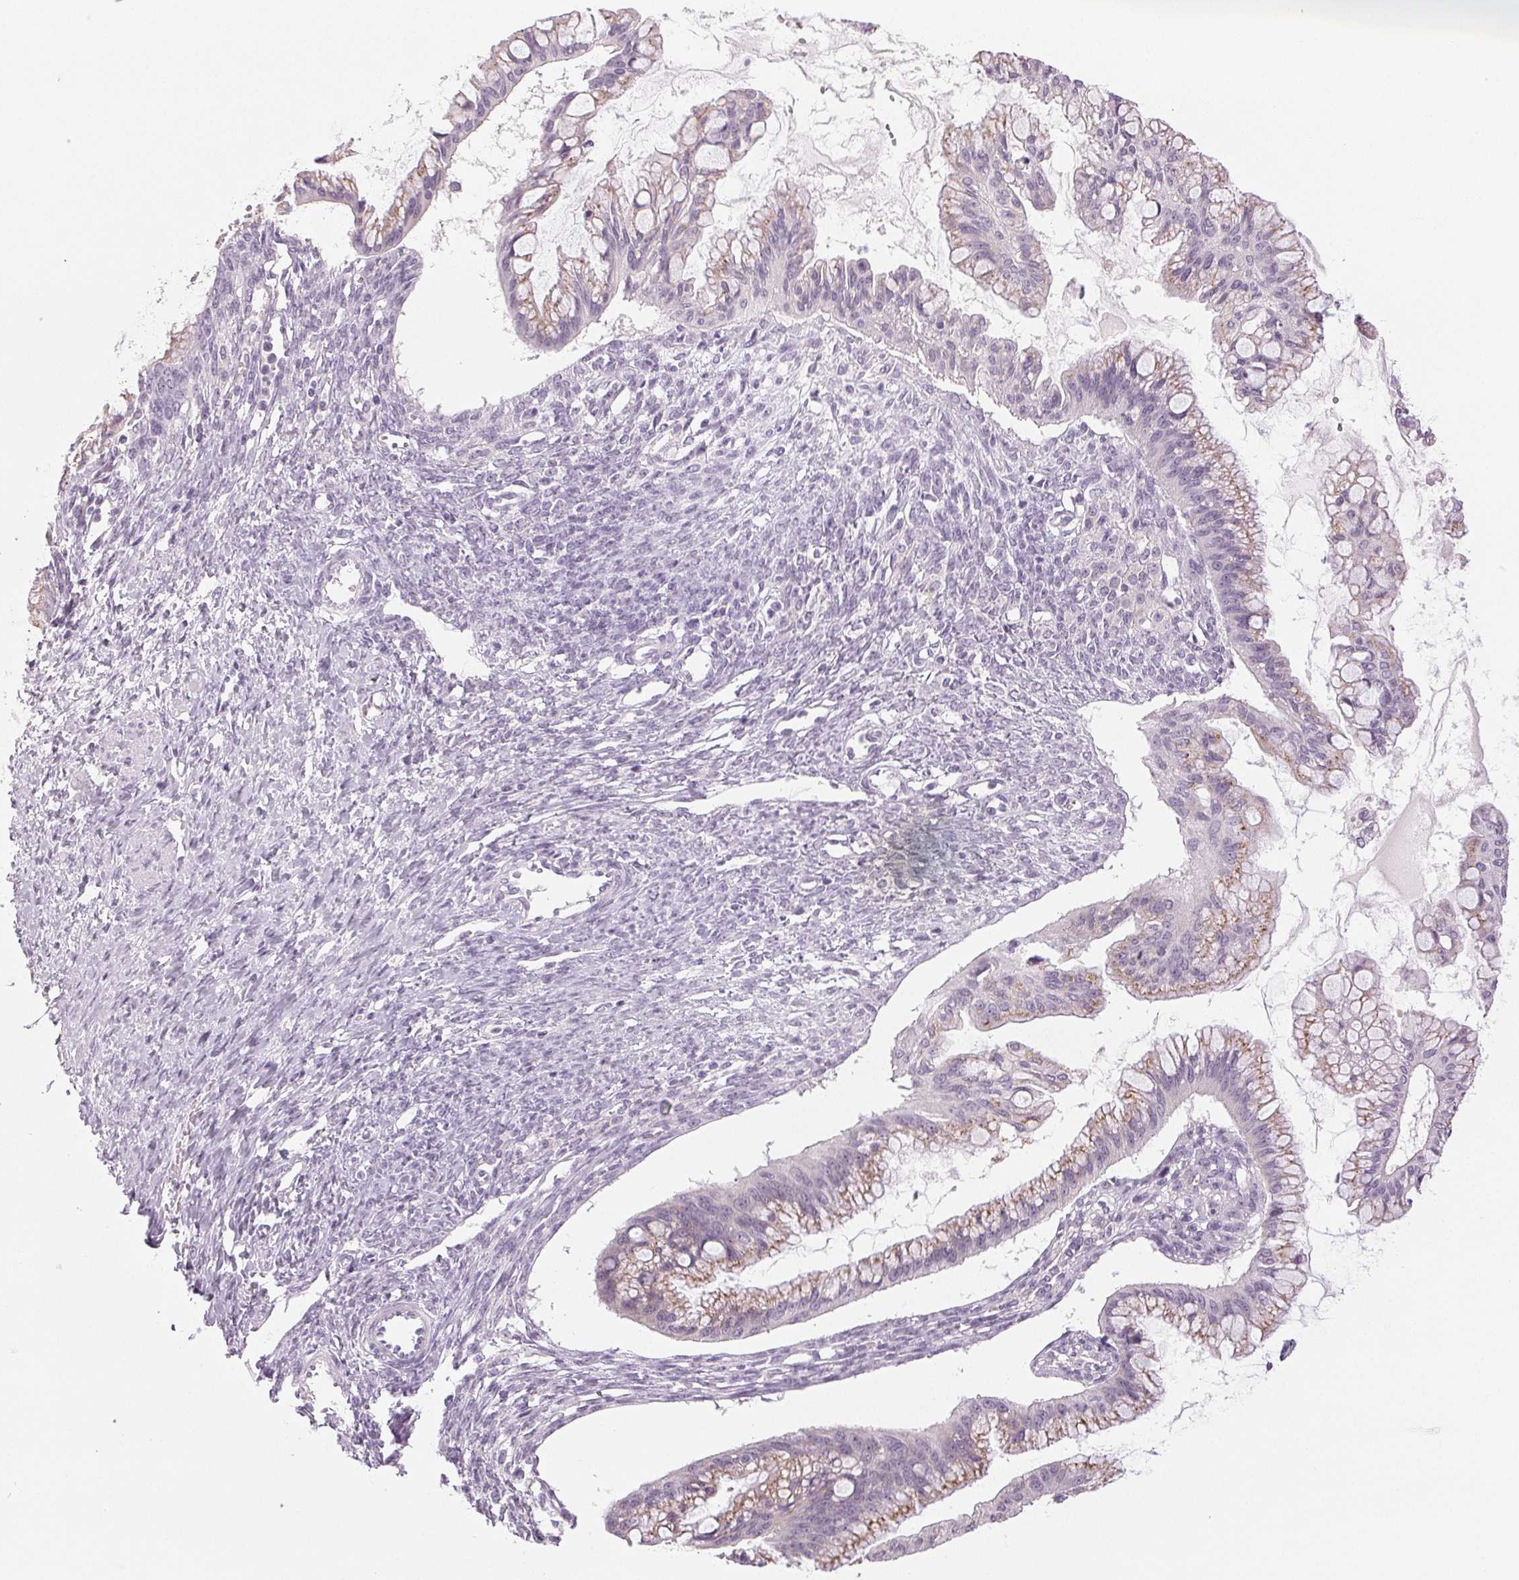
{"staining": {"intensity": "weak", "quantity": "25%-75%", "location": "cytoplasmic/membranous"}, "tissue": "ovarian cancer", "cell_type": "Tumor cells", "image_type": "cancer", "snomed": [{"axis": "morphology", "description": "Cystadenocarcinoma, mucinous, NOS"}, {"axis": "topography", "description": "Ovary"}], "caption": "Ovarian mucinous cystadenocarcinoma stained for a protein (brown) shows weak cytoplasmic/membranous positive staining in about 25%-75% of tumor cells.", "gene": "EHHADH", "patient": {"sex": "female", "age": 73}}